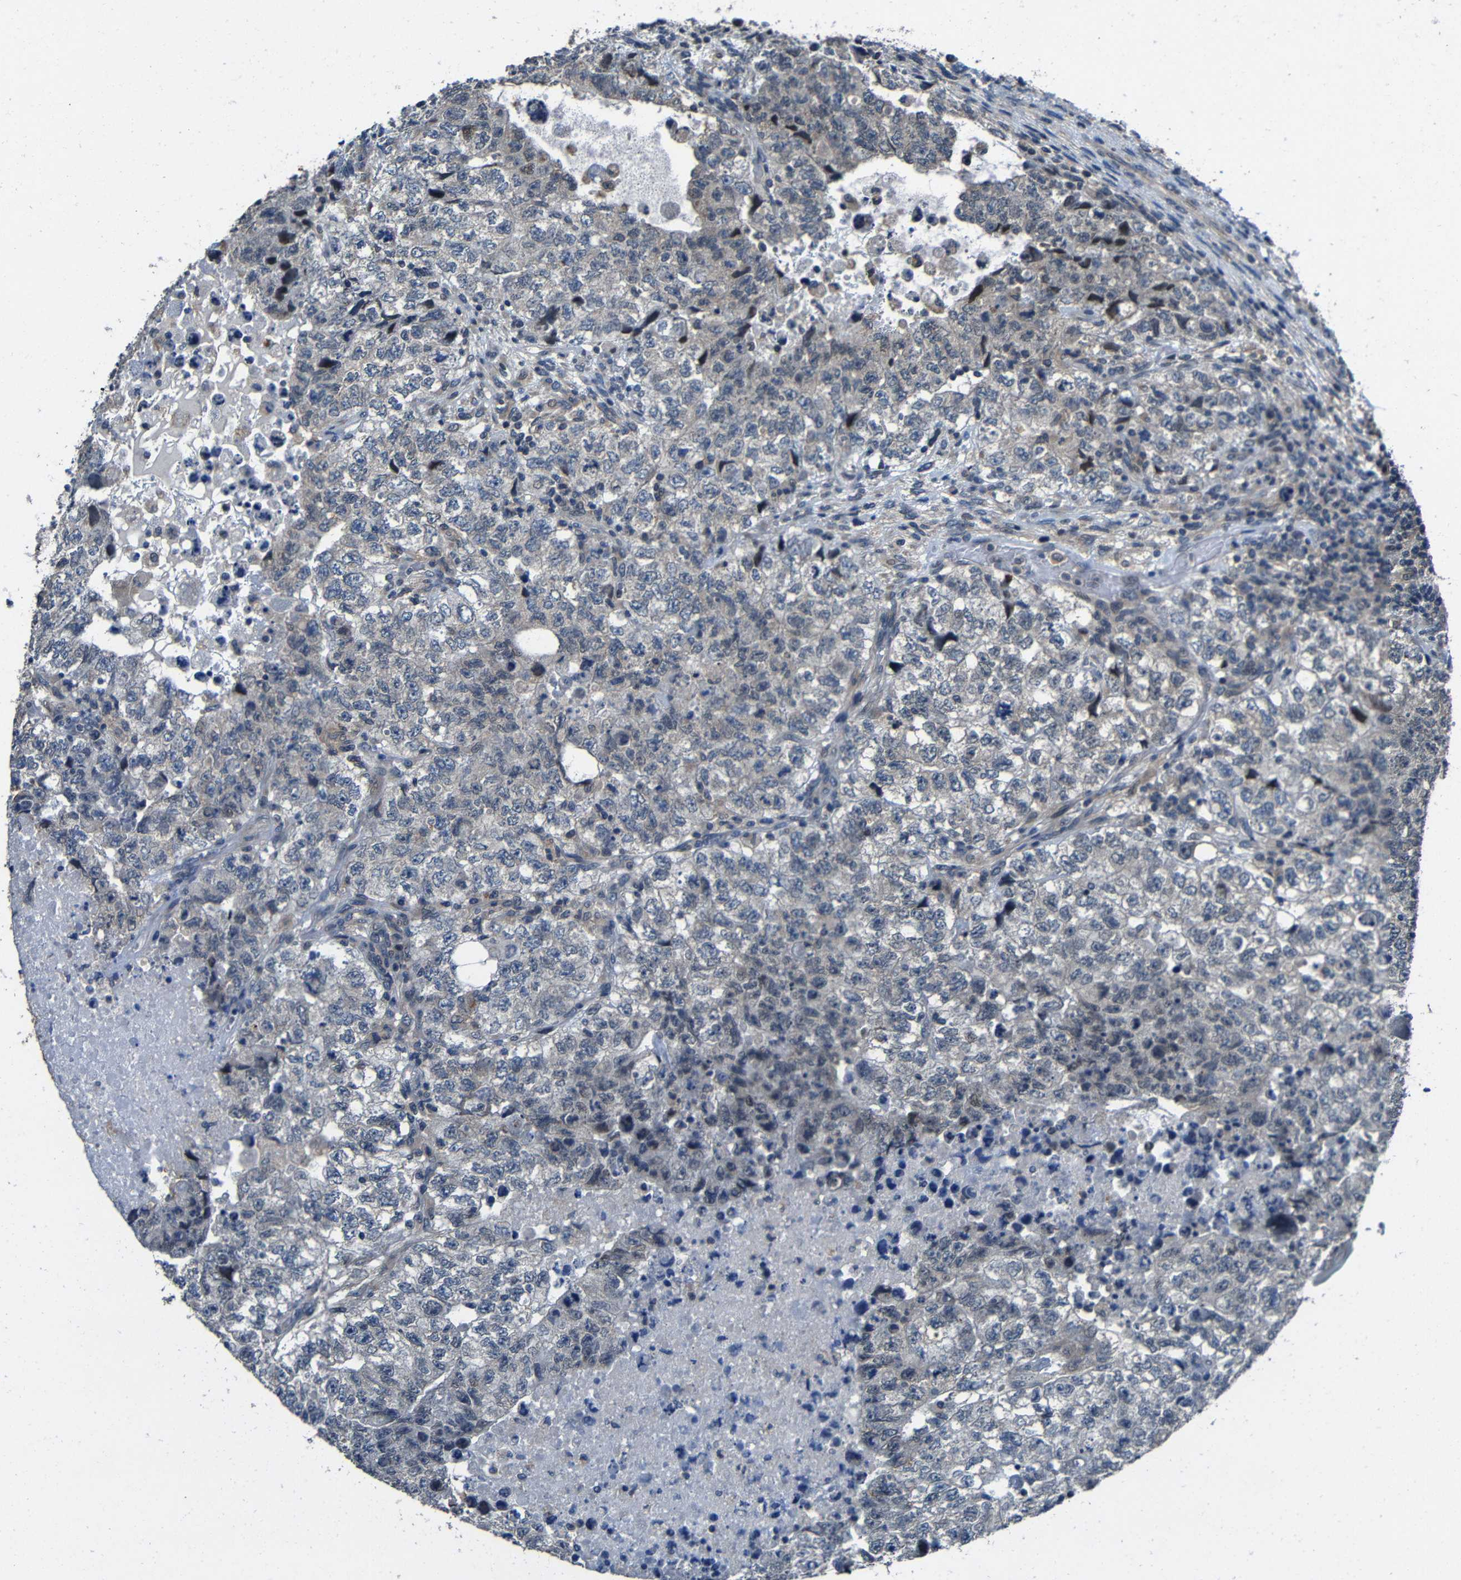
{"staining": {"intensity": "negative", "quantity": "none", "location": "none"}, "tissue": "testis cancer", "cell_type": "Tumor cells", "image_type": "cancer", "snomed": [{"axis": "morphology", "description": "Carcinoma, Embryonal, NOS"}, {"axis": "topography", "description": "Testis"}], "caption": "Embryonal carcinoma (testis) was stained to show a protein in brown. There is no significant positivity in tumor cells. (DAB immunohistochemistry (IHC) visualized using brightfield microscopy, high magnification).", "gene": "C6orf89", "patient": {"sex": "male", "age": 36}}